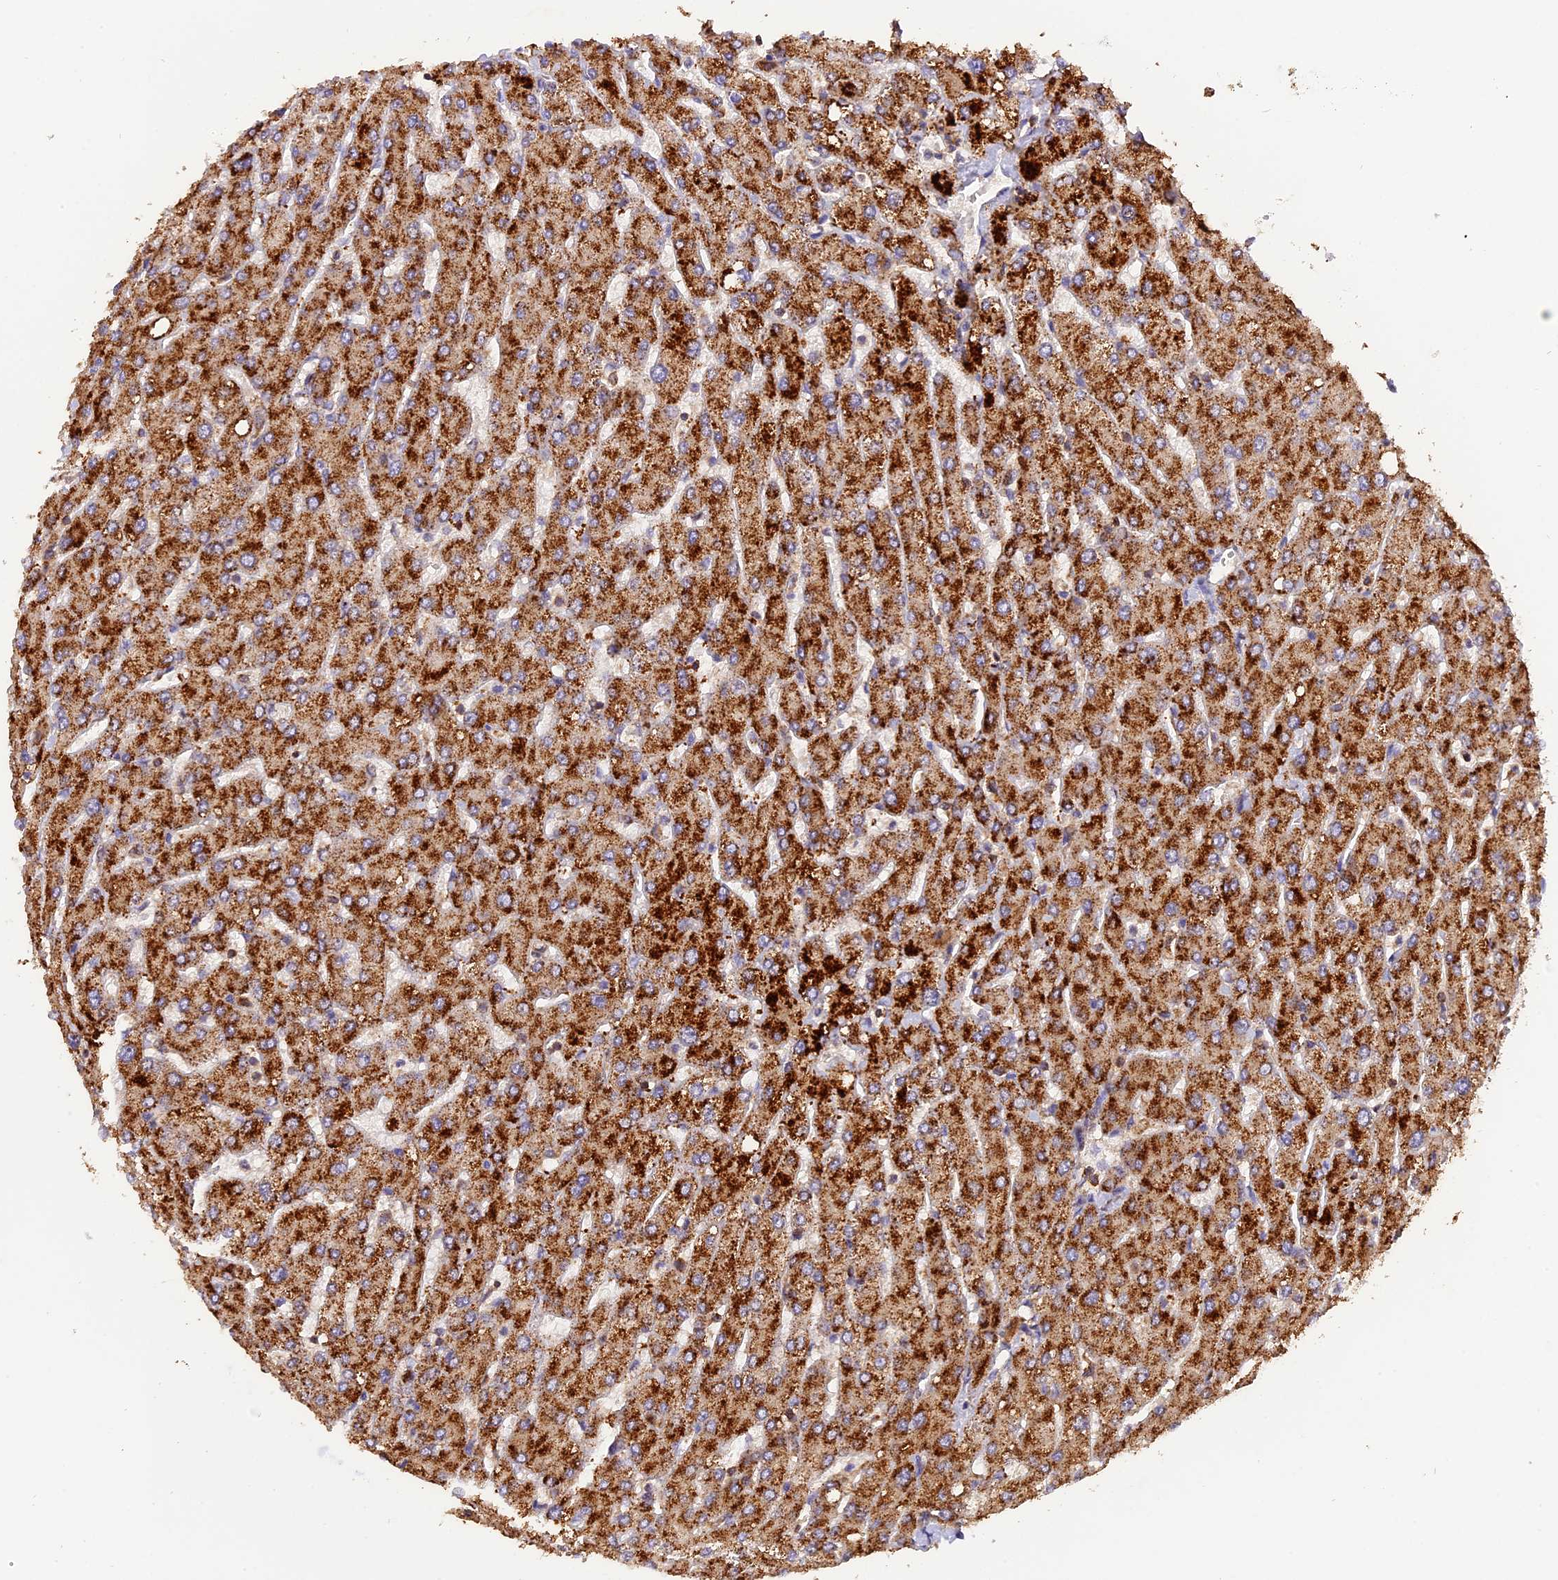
{"staining": {"intensity": "weak", "quantity": ">75%", "location": "cytoplasmic/membranous"}, "tissue": "liver", "cell_type": "Cholangiocytes", "image_type": "normal", "snomed": [{"axis": "morphology", "description": "Normal tissue, NOS"}, {"axis": "topography", "description": "Liver"}], "caption": "DAB immunohistochemical staining of normal liver displays weak cytoplasmic/membranous protein expression in approximately >75% of cholangiocytes.", "gene": "PEX3", "patient": {"sex": "male", "age": 55}}